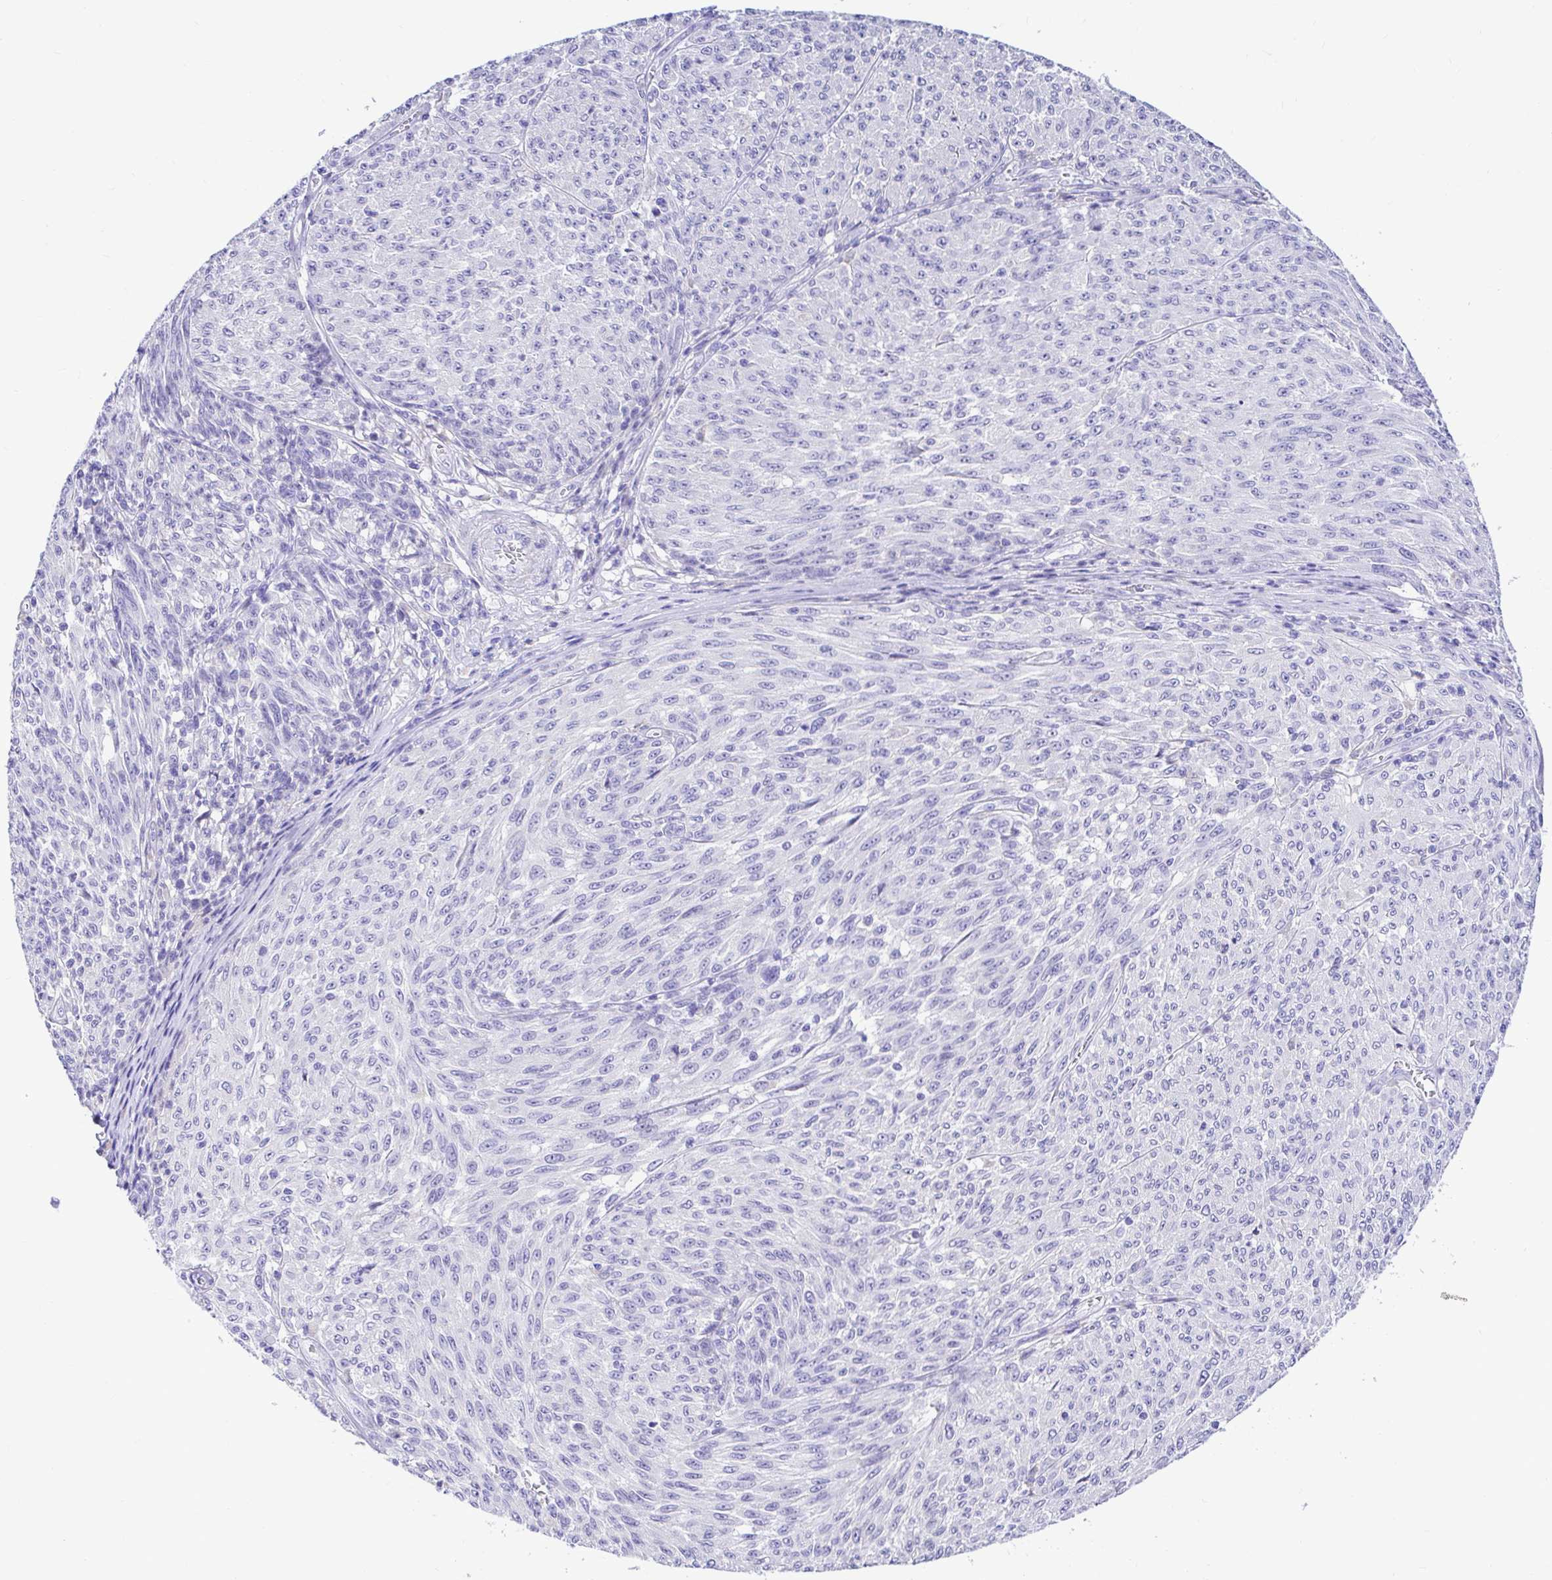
{"staining": {"intensity": "negative", "quantity": "none", "location": "none"}, "tissue": "melanoma", "cell_type": "Tumor cells", "image_type": "cancer", "snomed": [{"axis": "morphology", "description": "Malignant melanoma, NOS"}, {"axis": "topography", "description": "Skin"}], "caption": "DAB immunohistochemical staining of human malignant melanoma shows no significant expression in tumor cells.", "gene": "BACE2", "patient": {"sex": "male", "age": 85}}